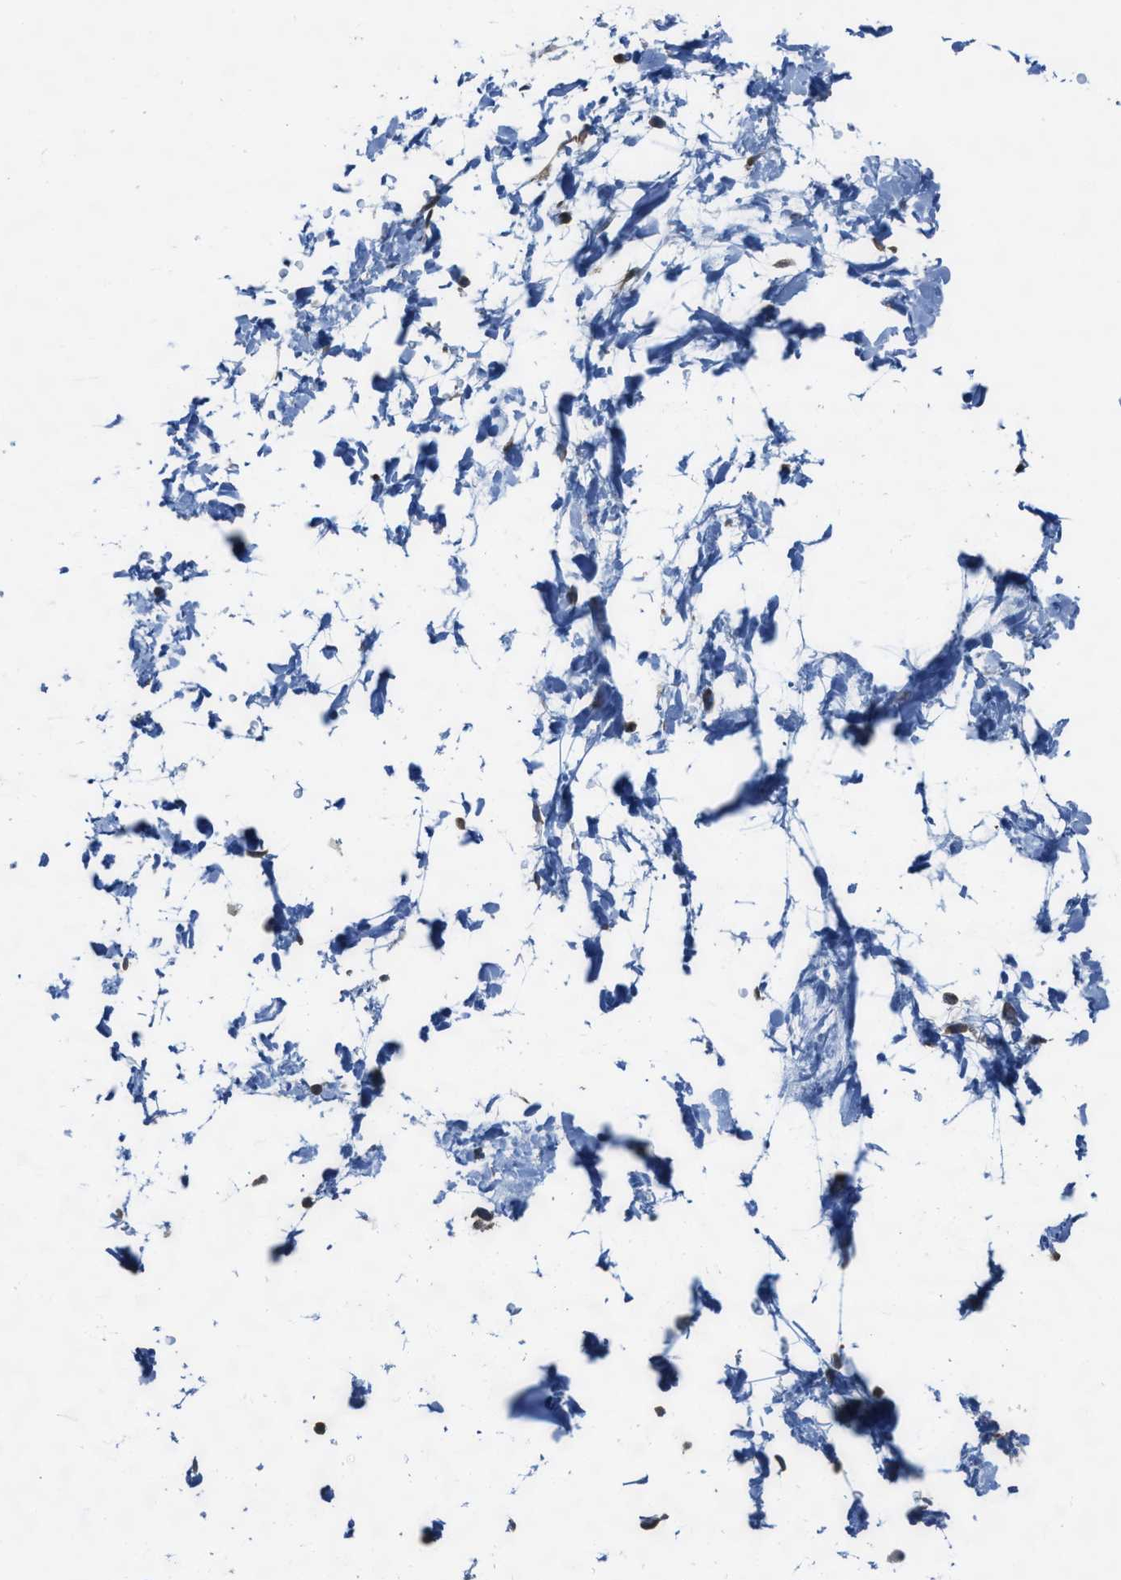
{"staining": {"intensity": "moderate", "quantity": "25%-75%", "location": "cytoplasmic/membranous"}, "tissue": "adipose tissue", "cell_type": "Adipocytes", "image_type": "normal", "snomed": [{"axis": "morphology", "description": "Normal tissue, NOS"}, {"axis": "topography", "description": "Soft tissue"}], "caption": "Protein staining by immunohistochemistry (IHC) shows moderate cytoplasmic/membranous expression in approximately 25%-75% of adipocytes in benign adipose tissue.", "gene": "PLAA", "patient": {"sex": "male", "age": 72}}